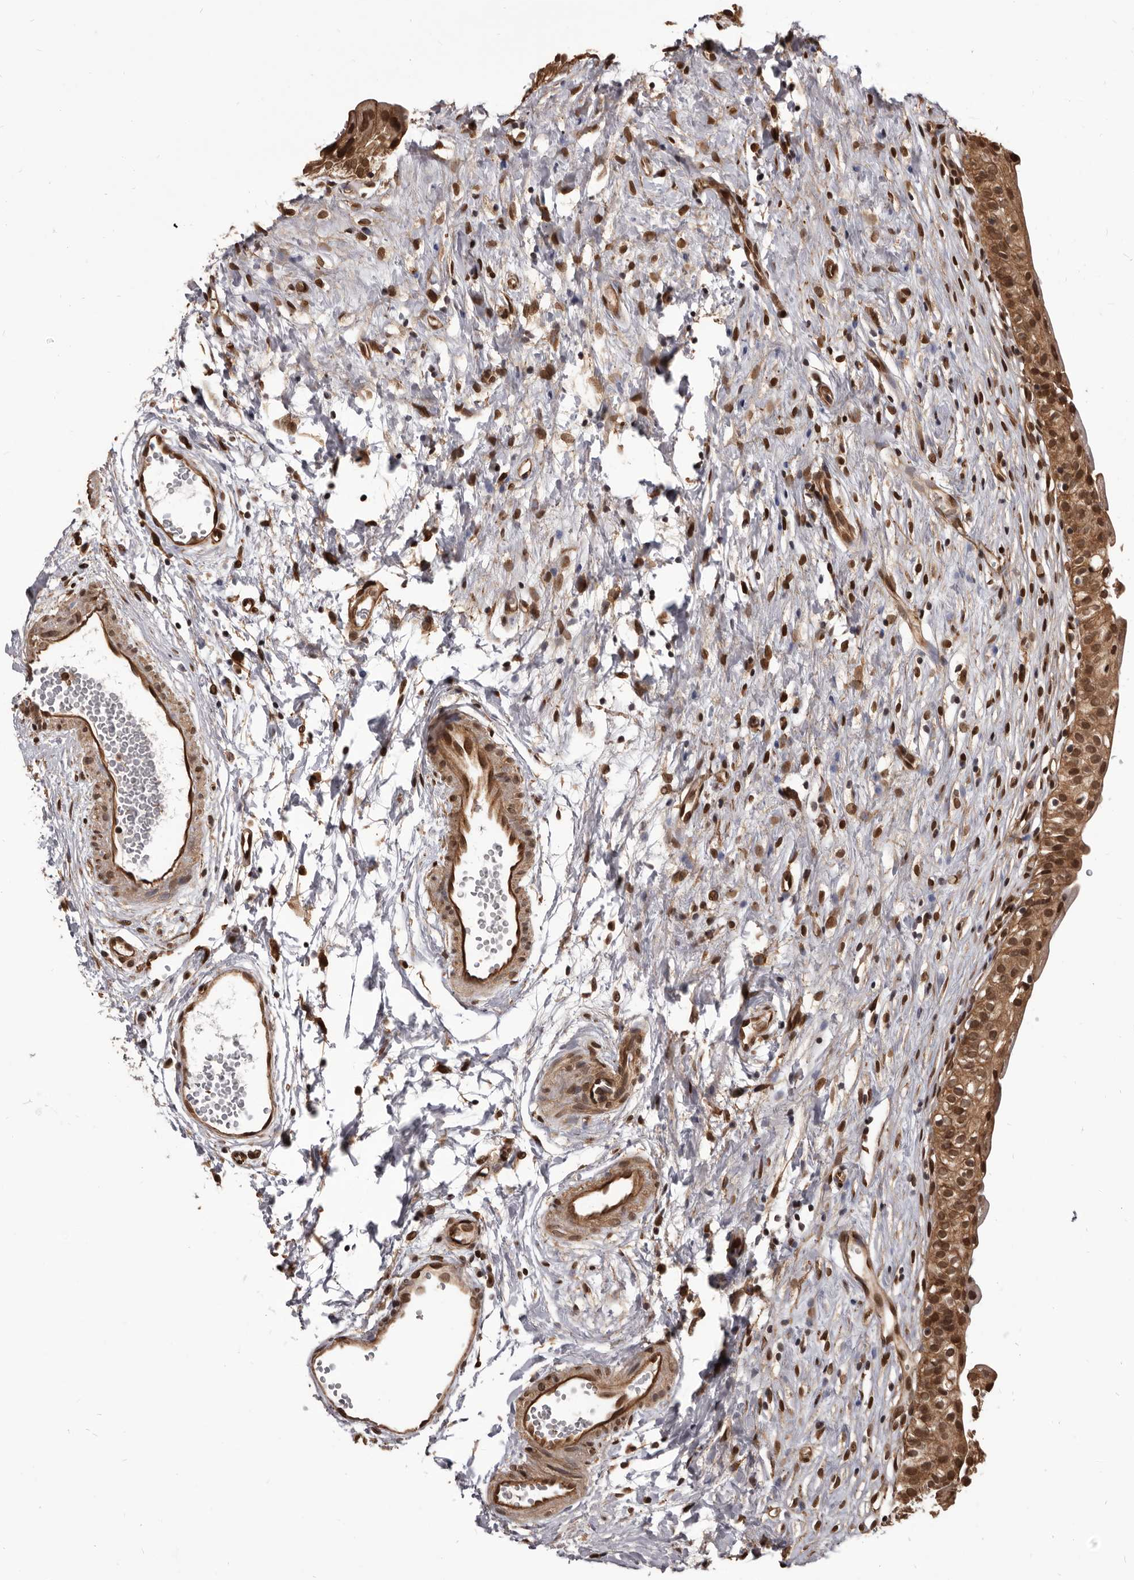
{"staining": {"intensity": "strong", "quantity": ">75%", "location": "cytoplasmic/membranous,nuclear"}, "tissue": "urinary bladder", "cell_type": "Urothelial cells", "image_type": "normal", "snomed": [{"axis": "morphology", "description": "Normal tissue, NOS"}, {"axis": "topography", "description": "Urinary bladder"}], "caption": "A high-resolution micrograph shows immunohistochemistry (IHC) staining of unremarkable urinary bladder, which shows strong cytoplasmic/membranous,nuclear expression in approximately >75% of urothelial cells.", "gene": "ADAMTS20", "patient": {"sex": "male", "age": 51}}